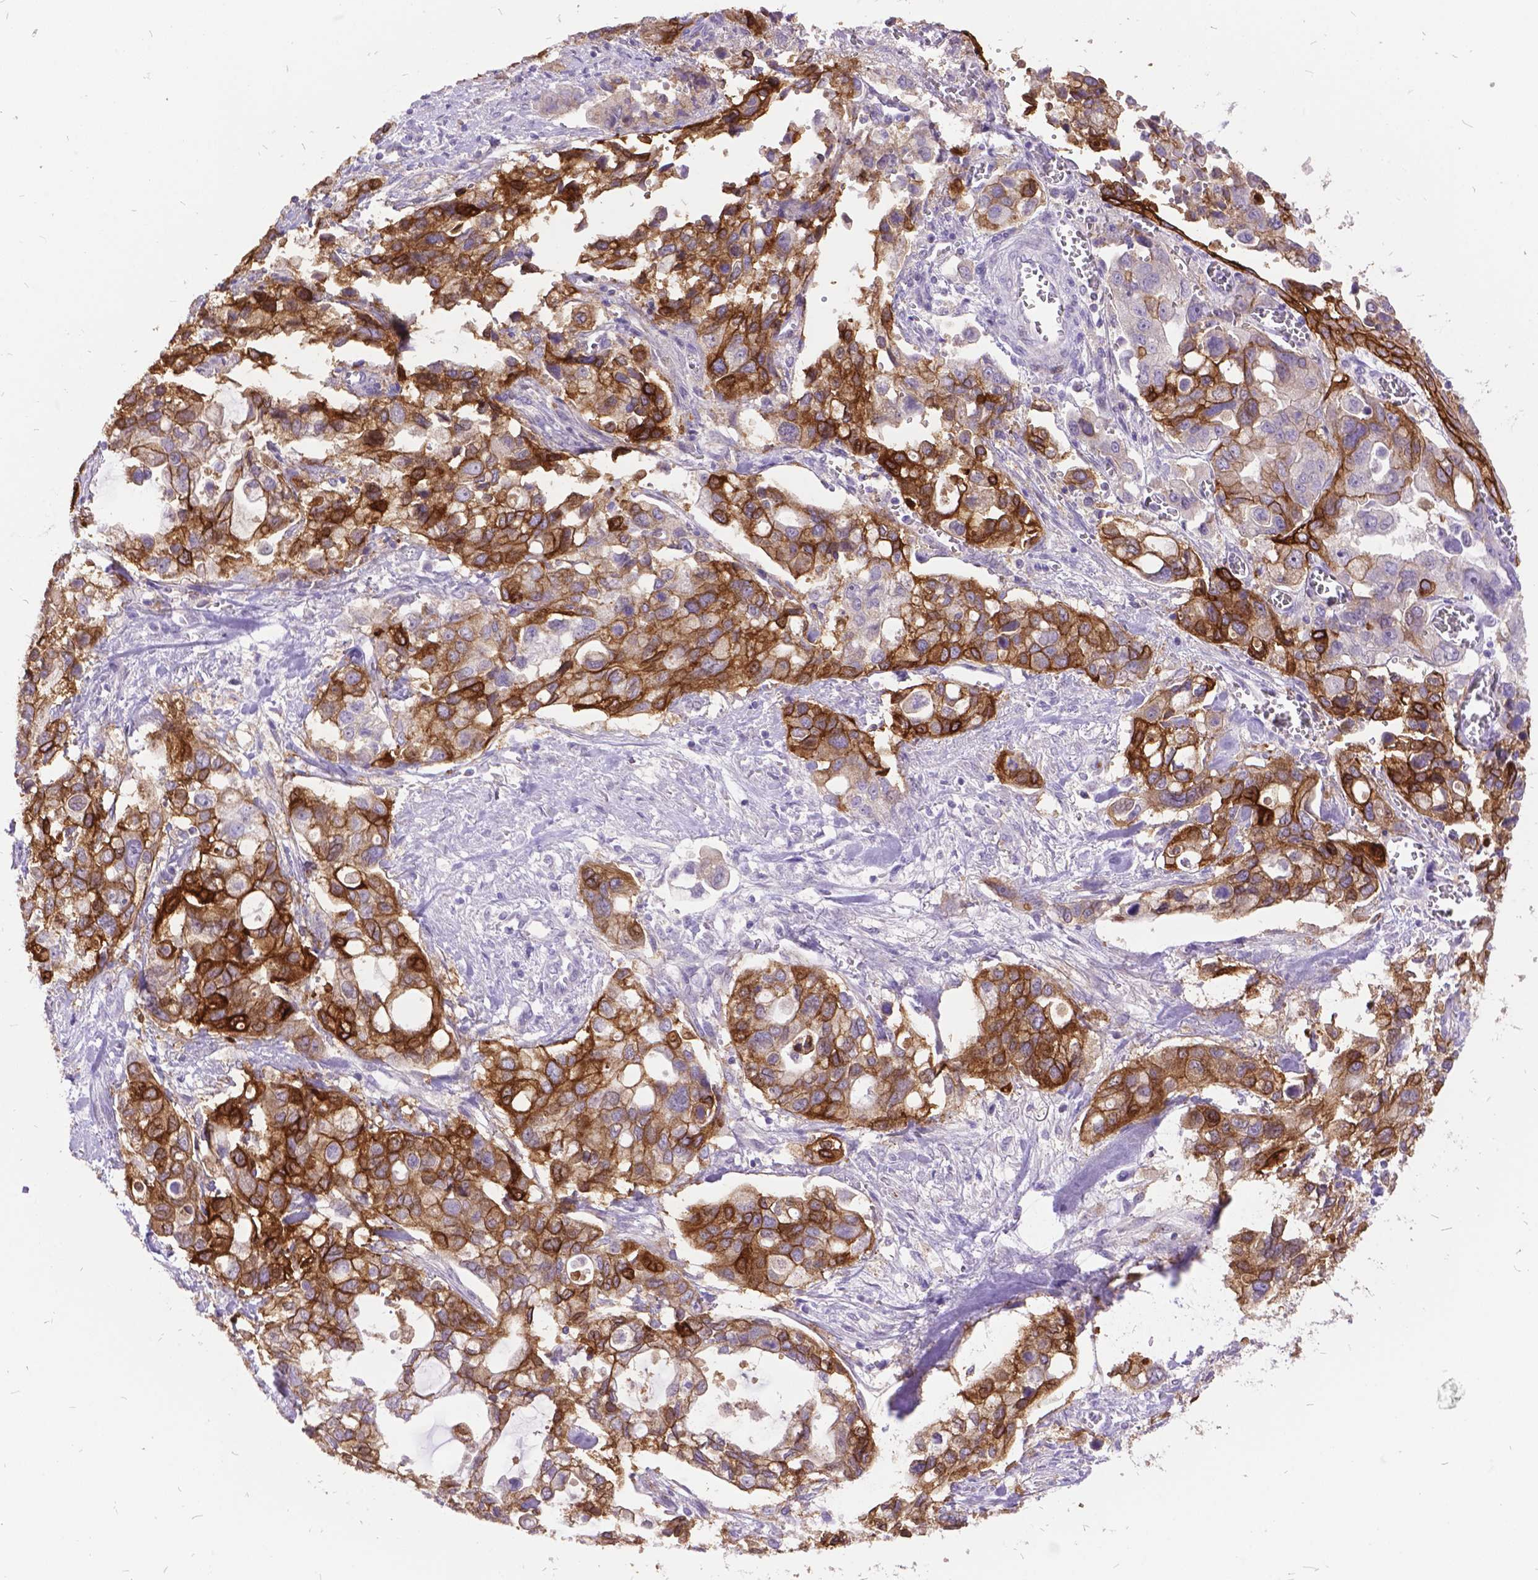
{"staining": {"intensity": "moderate", "quantity": ">75%", "location": "cytoplasmic/membranous"}, "tissue": "stomach cancer", "cell_type": "Tumor cells", "image_type": "cancer", "snomed": [{"axis": "morphology", "description": "Adenocarcinoma, NOS"}, {"axis": "topography", "description": "Stomach, upper"}], "caption": "Moderate cytoplasmic/membranous positivity for a protein is seen in approximately >75% of tumor cells of stomach adenocarcinoma using IHC.", "gene": "ITGB6", "patient": {"sex": "female", "age": 81}}